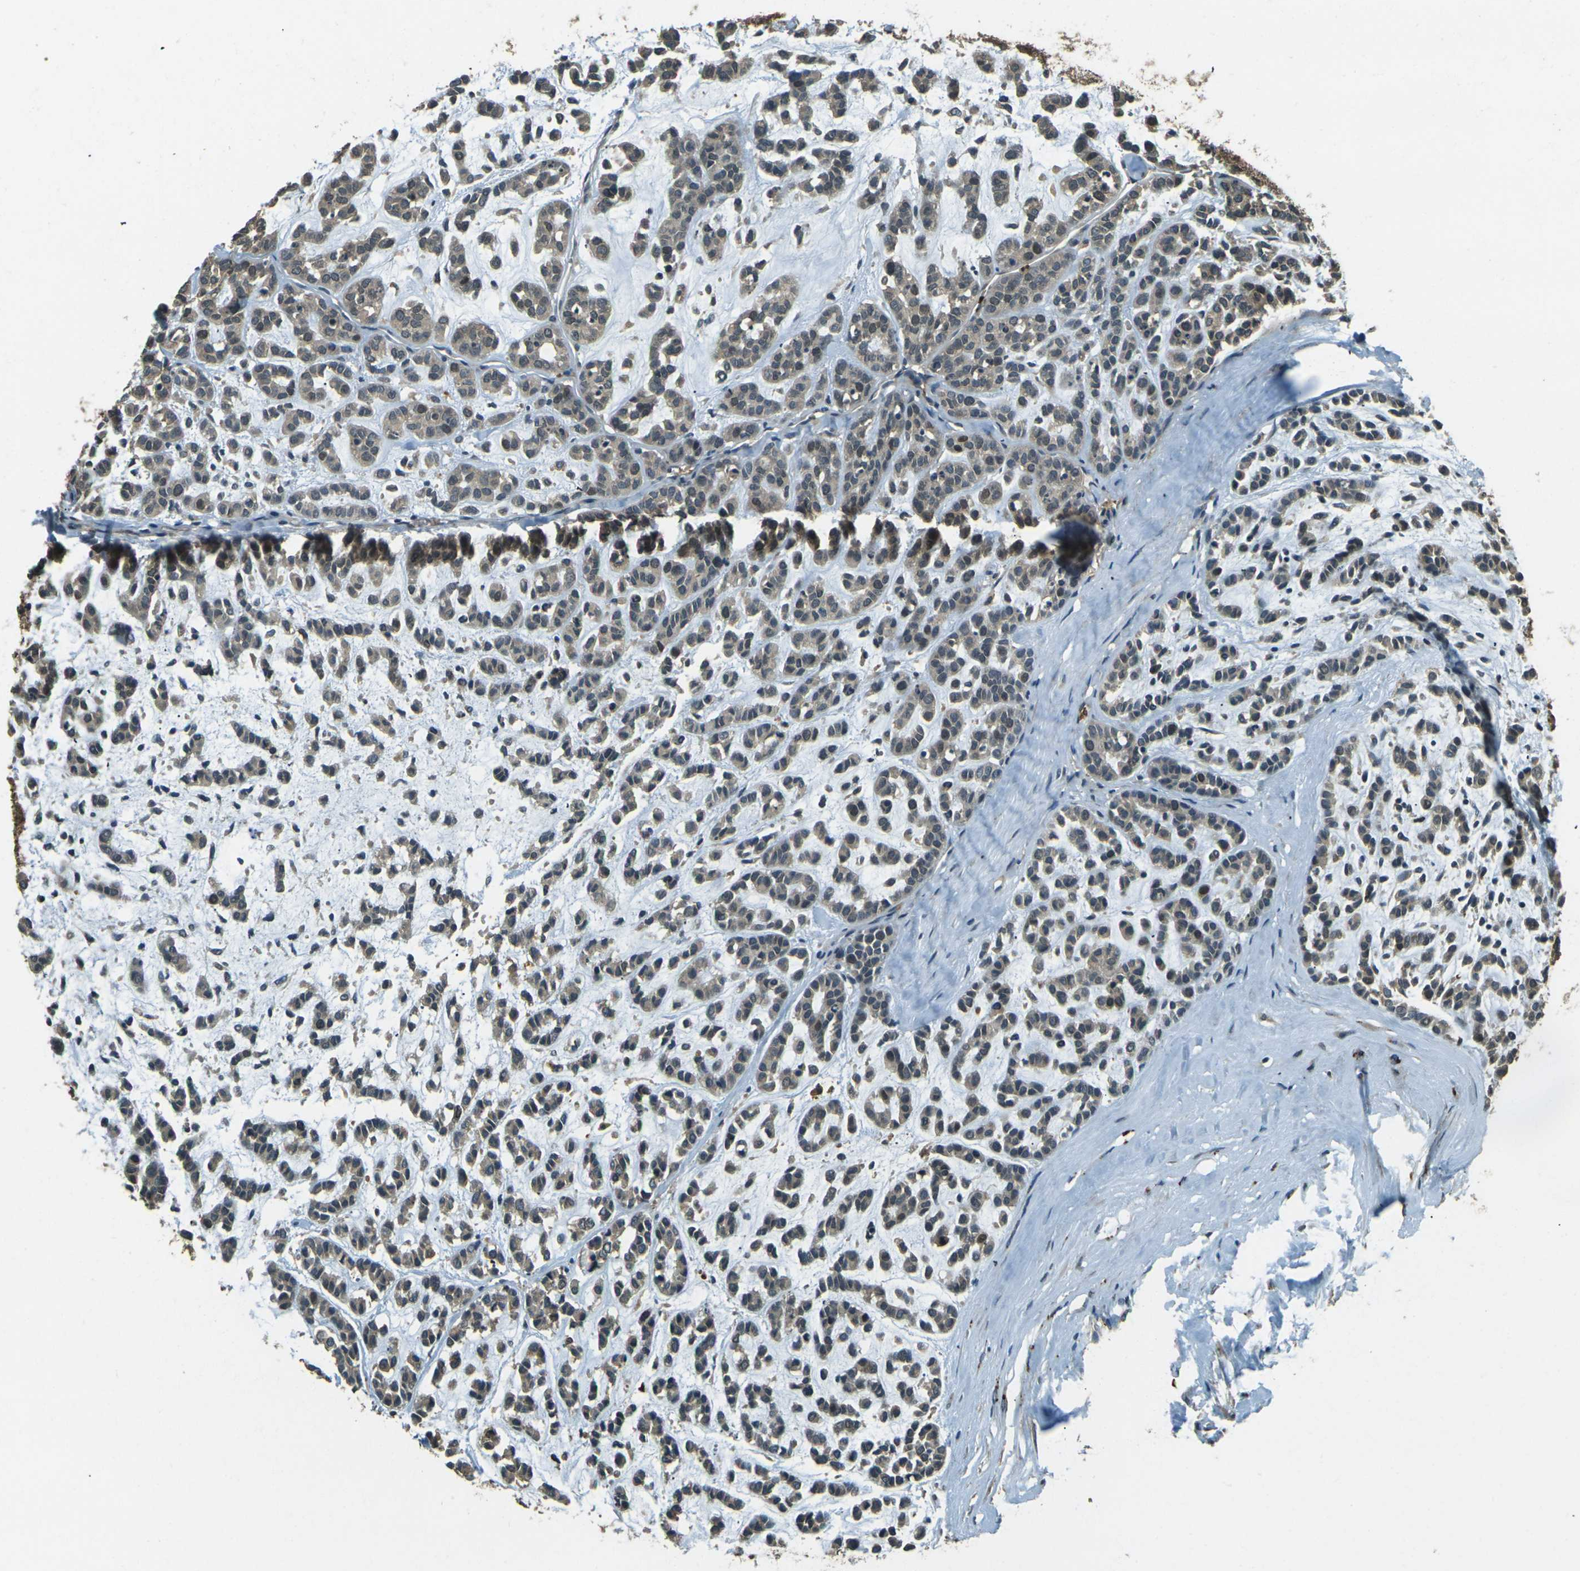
{"staining": {"intensity": "moderate", "quantity": ">75%", "location": "cytoplasmic/membranous"}, "tissue": "head and neck cancer", "cell_type": "Tumor cells", "image_type": "cancer", "snomed": [{"axis": "morphology", "description": "Adenocarcinoma, NOS"}, {"axis": "morphology", "description": "Adenoma, NOS"}, {"axis": "topography", "description": "Head-Neck"}], "caption": "This micrograph shows immunohistochemistry staining of human head and neck adenoma, with medium moderate cytoplasmic/membranous staining in approximately >75% of tumor cells.", "gene": "TOR1A", "patient": {"sex": "female", "age": 55}}